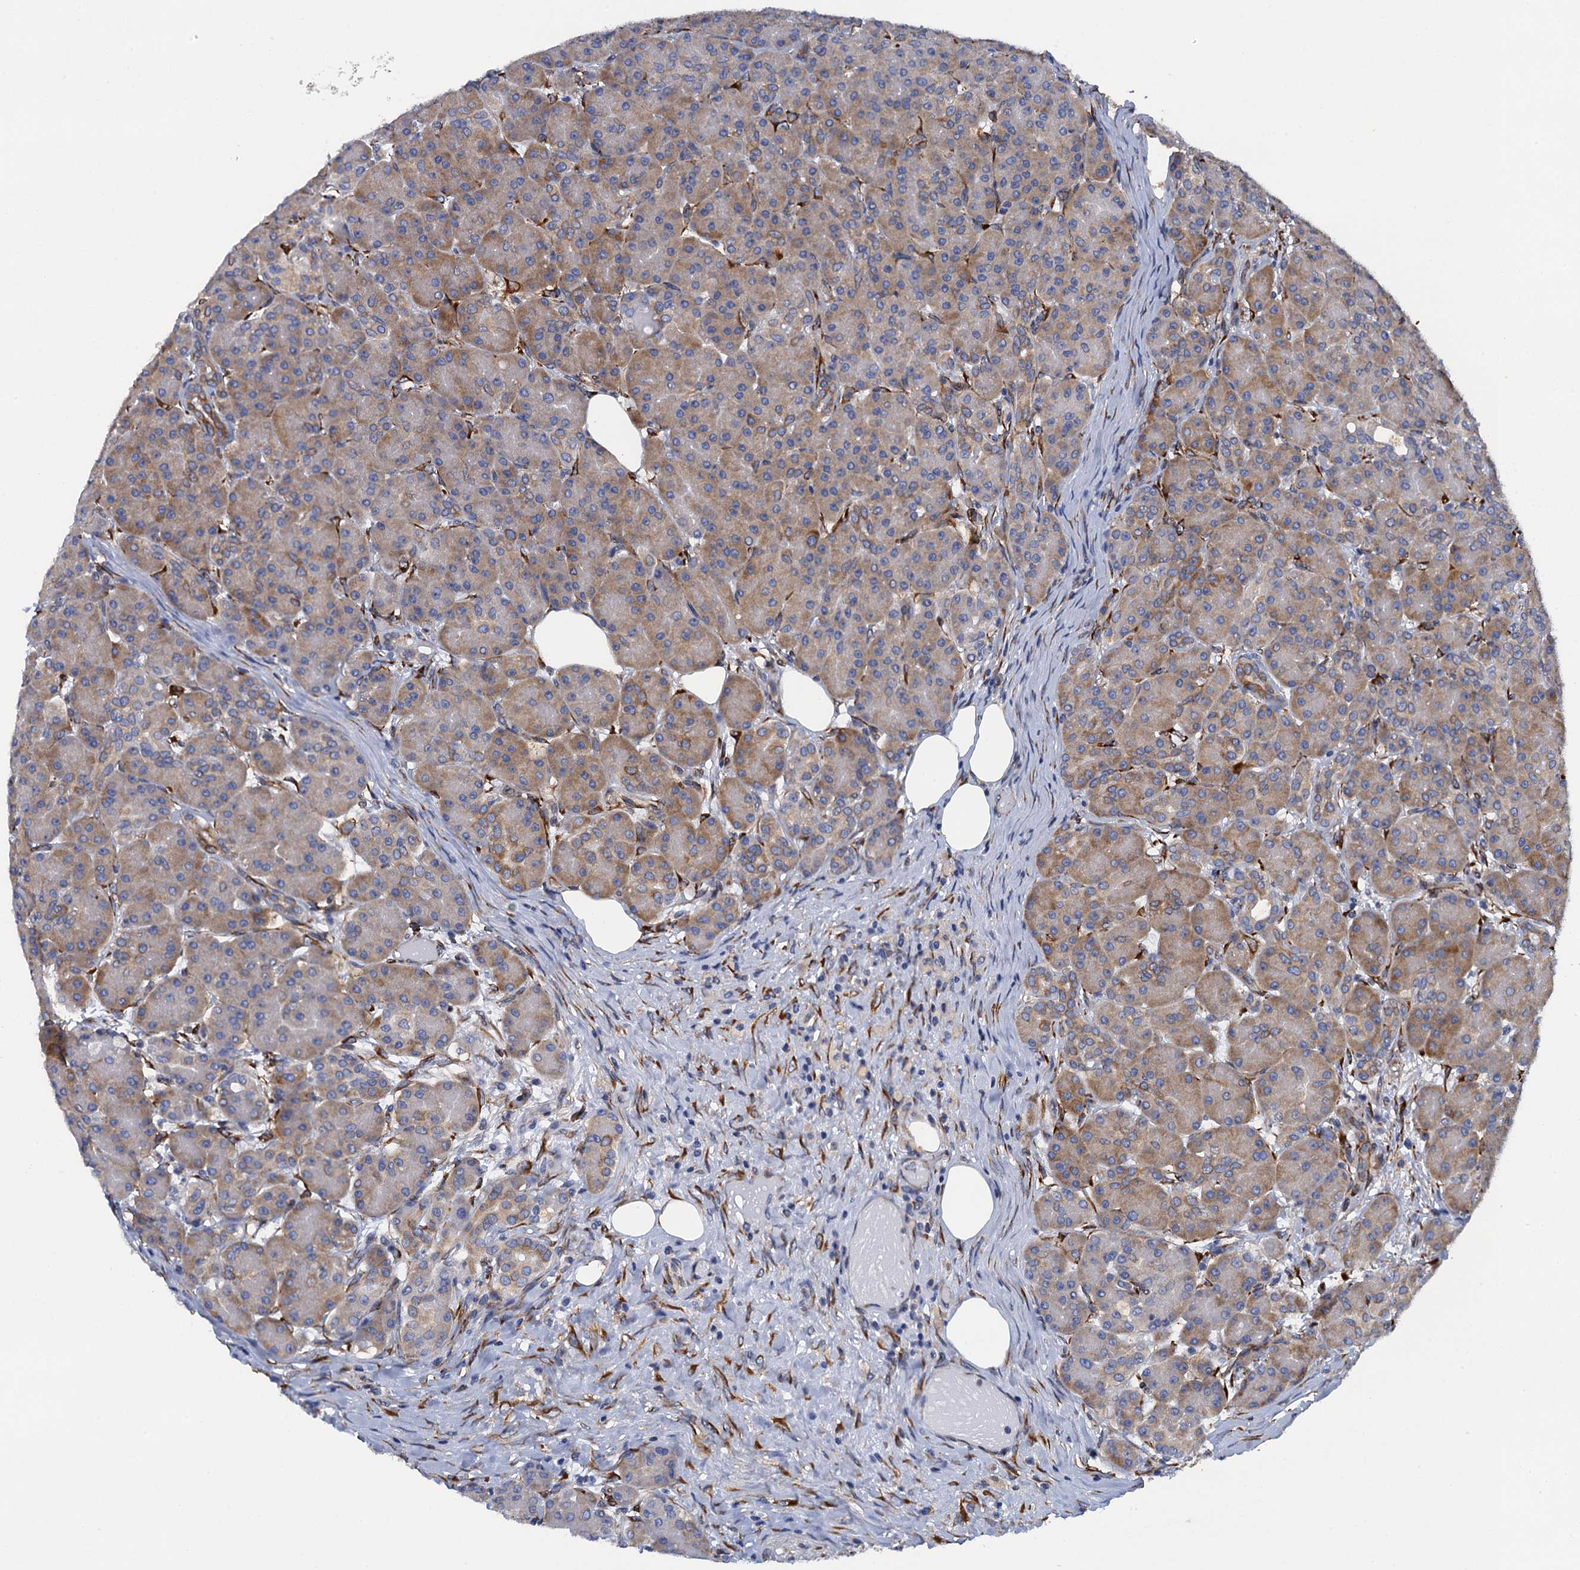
{"staining": {"intensity": "weak", "quantity": "25%-75%", "location": "cytoplasmic/membranous"}, "tissue": "pancreas", "cell_type": "Exocrine glandular cells", "image_type": "normal", "snomed": [{"axis": "morphology", "description": "Normal tissue, NOS"}, {"axis": "topography", "description": "Pancreas"}], "caption": "Immunohistochemistry of benign pancreas reveals low levels of weak cytoplasmic/membranous expression in about 25%-75% of exocrine glandular cells. The staining was performed using DAB (3,3'-diaminobenzidine) to visualize the protein expression in brown, while the nuclei were stained in blue with hematoxylin (Magnification: 20x).", "gene": "POGLUT3", "patient": {"sex": "male", "age": 63}}